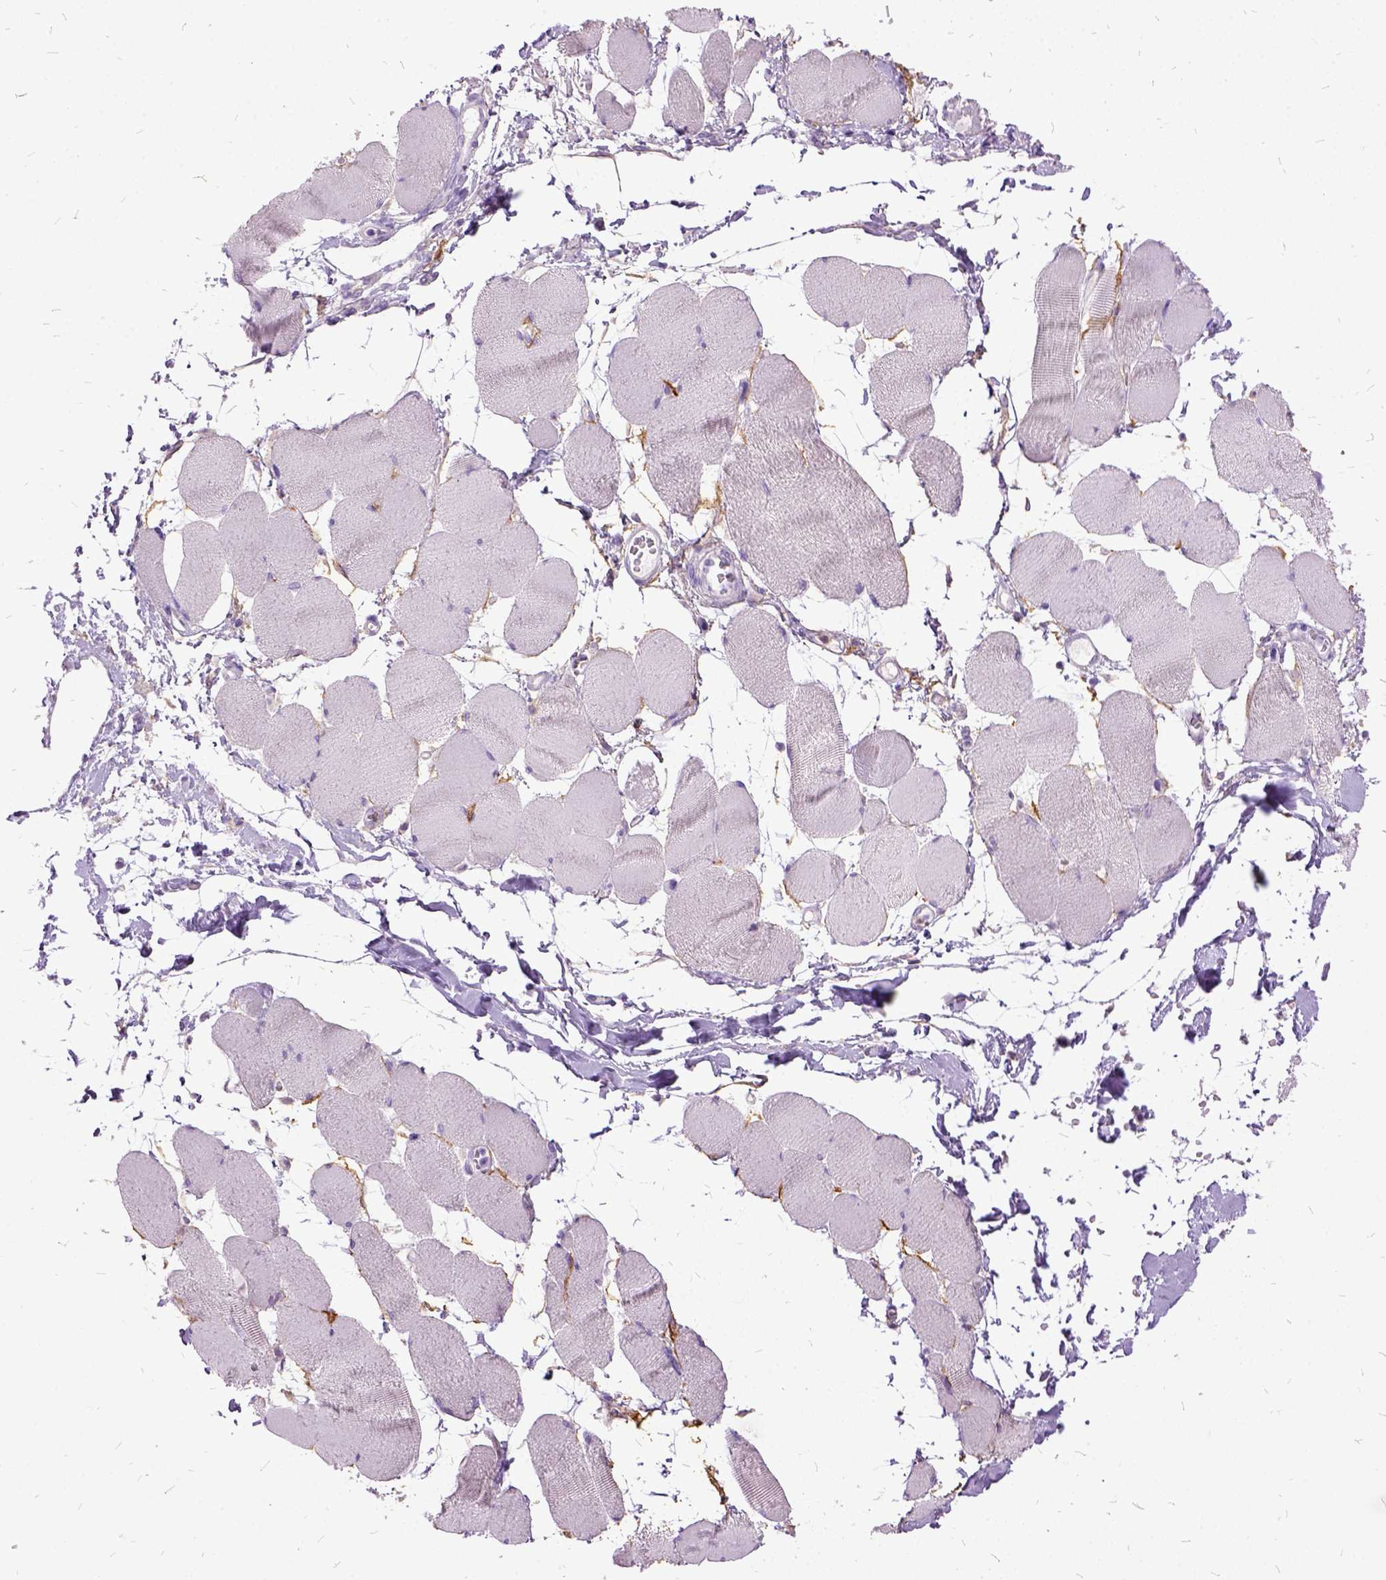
{"staining": {"intensity": "negative", "quantity": "none", "location": "none"}, "tissue": "skeletal muscle", "cell_type": "Myocytes", "image_type": "normal", "snomed": [{"axis": "morphology", "description": "Normal tissue, NOS"}, {"axis": "topography", "description": "Skeletal muscle"}], "caption": "Skeletal muscle was stained to show a protein in brown. There is no significant expression in myocytes.", "gene": "MME", "patient": {"sex": "female", "age": 75}}